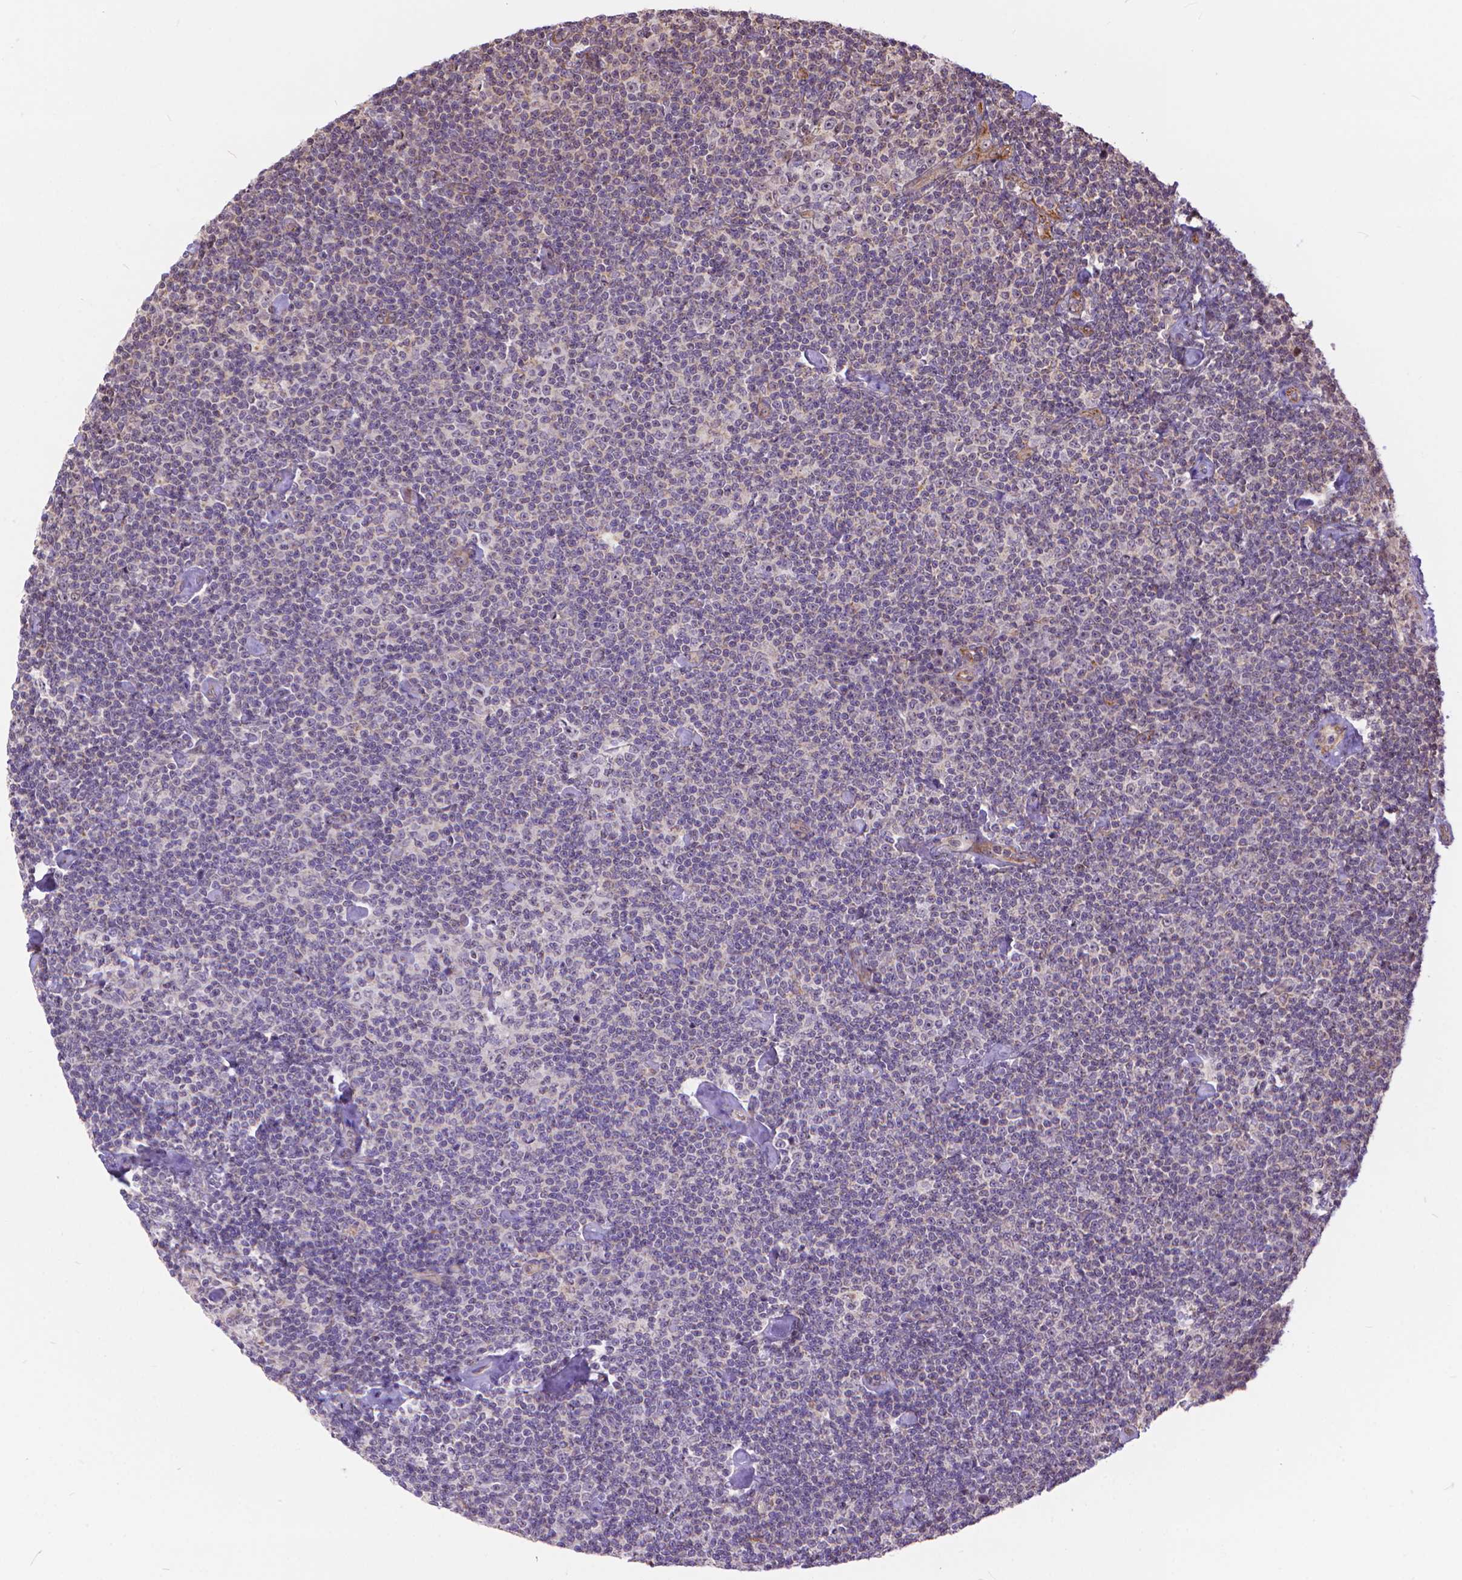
{"staining": {"intensity": "negative", "quantity": "none", "location": "none"}, "tissue": "lymphoma", "cell_type": "Tumor cells", "image_type": "cancer", "snomed": [{"axis": "morphology", "description": "Malignant lymphoma, non-Hodgkin's type, Low grade"}, {"axis": "topography", "description": "Lymph node"}], "caption": "Human lymphoma stained for a protein using IHC shows no staining in tumor cells.", "gene": "TMEM135", "patient": {"sex": "male", "age": 81}}